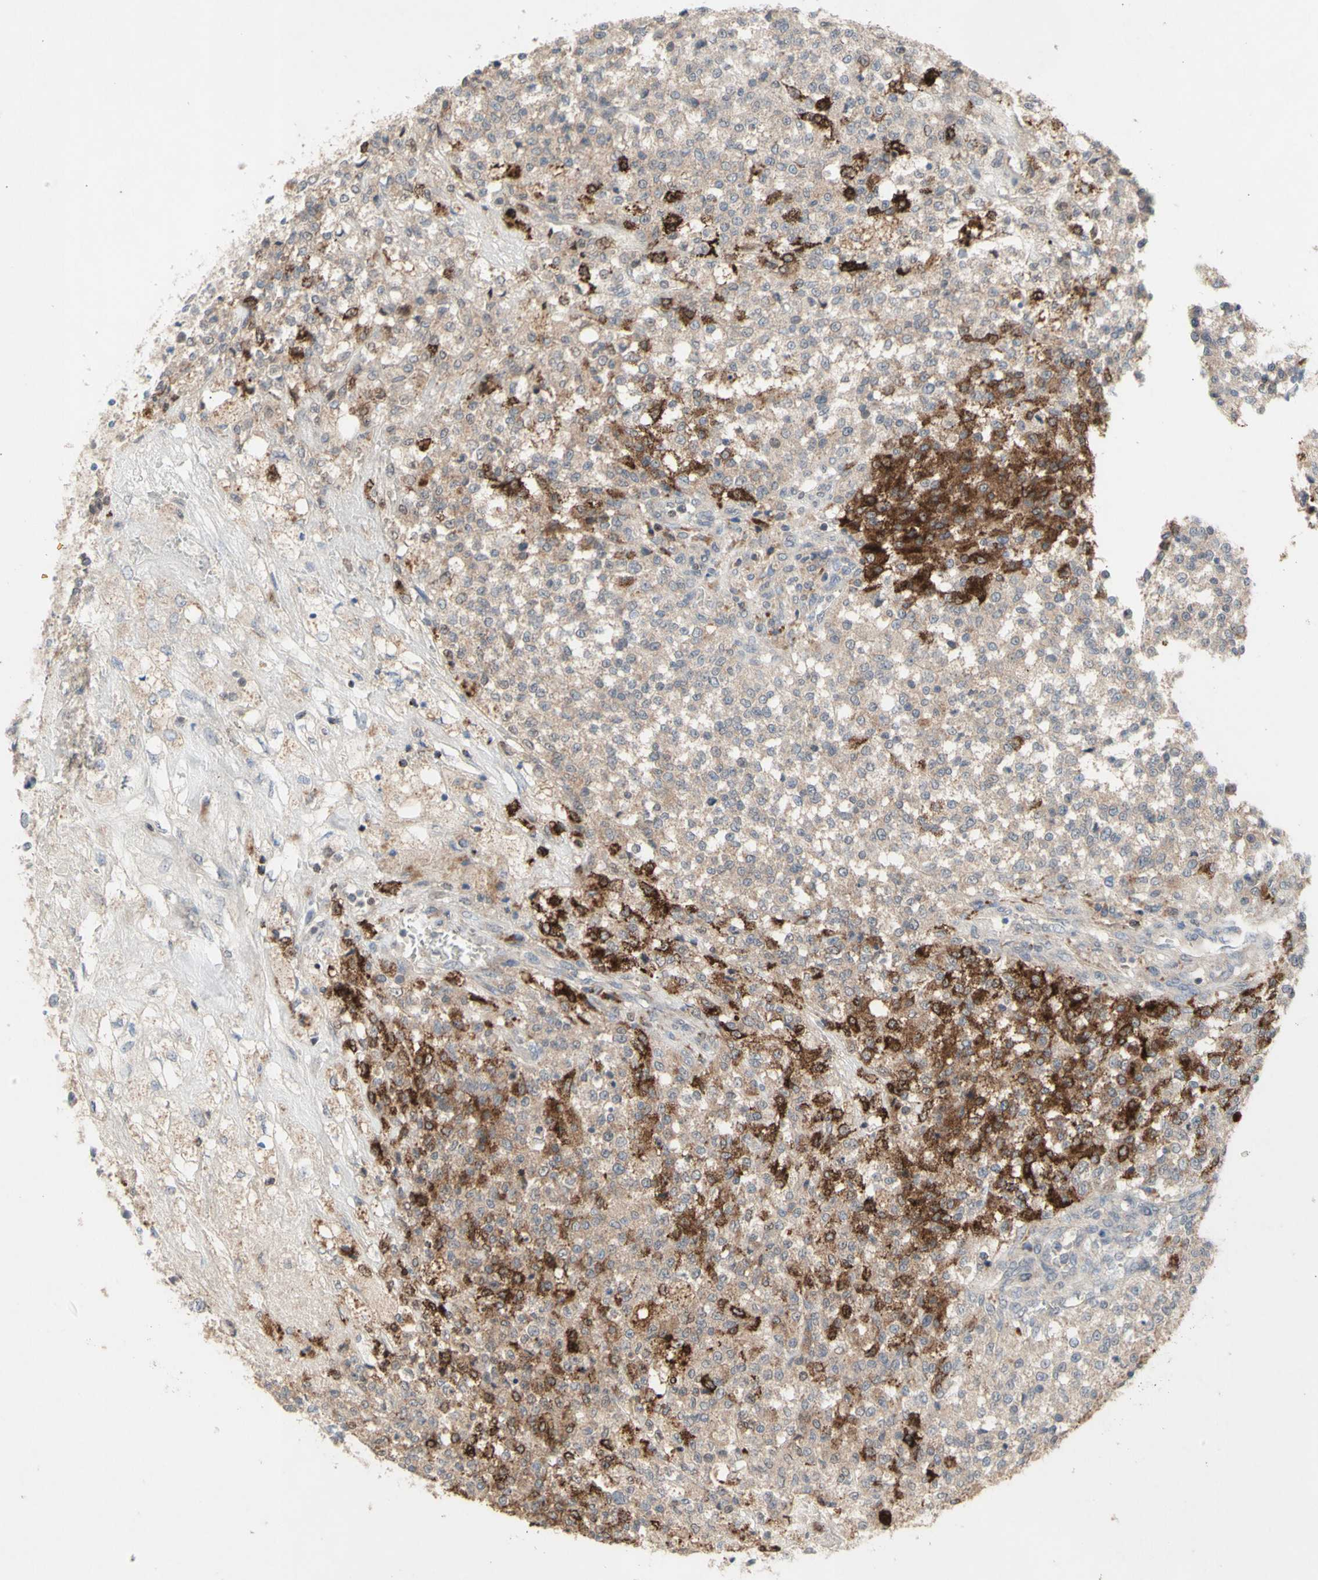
{"staining": {"intensity": "moderate", "quantity": ">75%", "location": "cytoplasmic/membranous"}, "tissue": "testis cancer", "cell_type": "Tumor cells", "image_type": "cancer", "snomed": [{"axis": "morphology", "description": "Seminoma, NOS"}, {"axis": "topography", "description": "Testis"}], "caption": "Tumor cells exhibit medium levels of moderate cytoplasmic/membranous expression in approximately >75% of cells in testis cancer. (brown staining indicates protein expression, while blue staining denotes nuclei).", "gene": "NLRP1", "patient": {"sex": "male", "age": 59}}